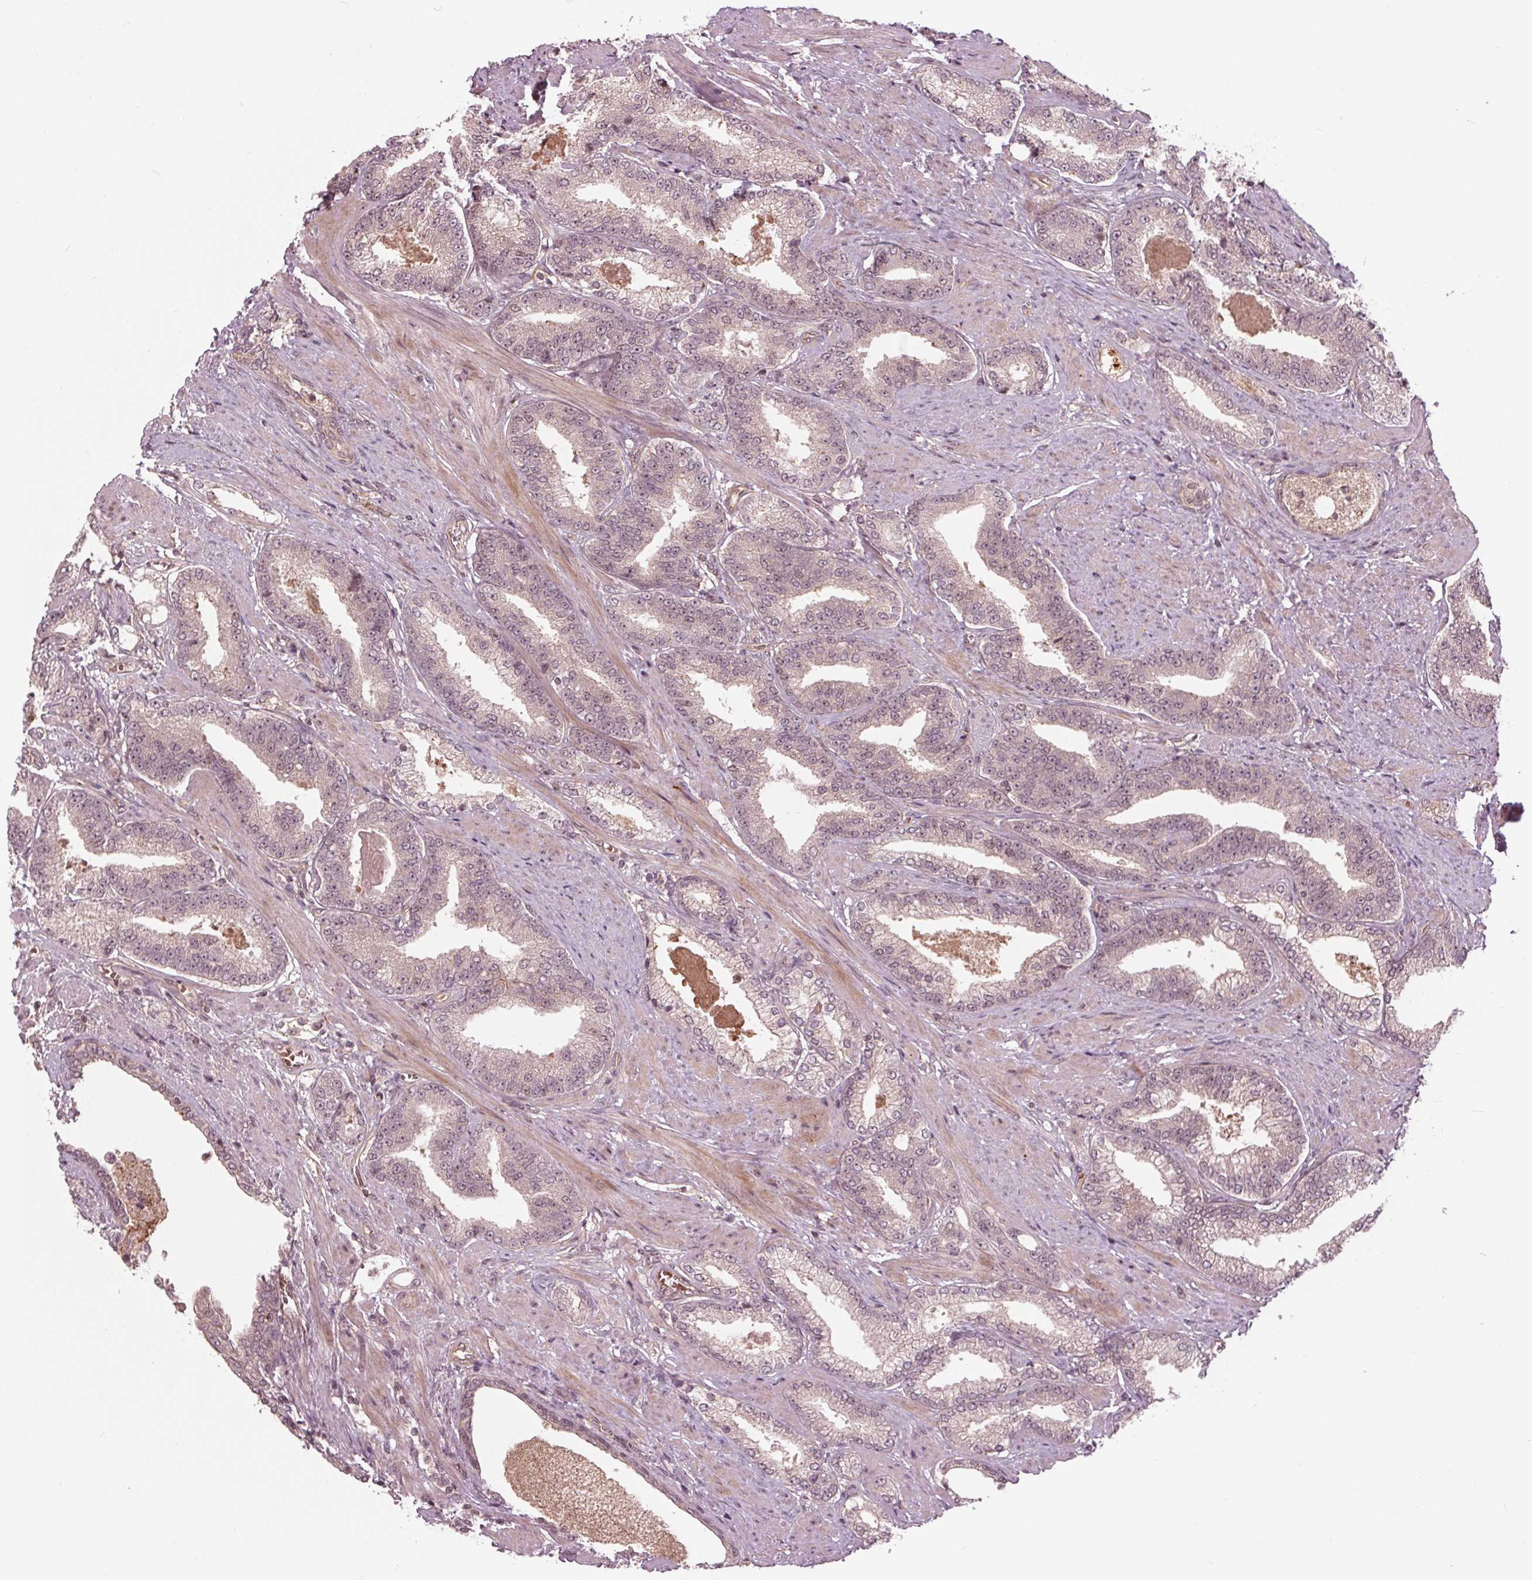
{"staining": {"intensity": "negative", "quantity": "none", "location": "none"}, "tissue": "prostate cancer", "cell_type": "Tumor cells", "image_type": "cancer", "snomed": [{"axis": "morphology", "description": "Adenocarcinoma, High grade"}, {"axis": "topography", "description": "Prostate and seminal vesicle, NOS"}], "caption": "Prostate cancer was stained to show a protein in brown. There is no significant expression in tumor cells.", "gene": "BTBD1", "patient": {"sex": "male", "age": 61}}